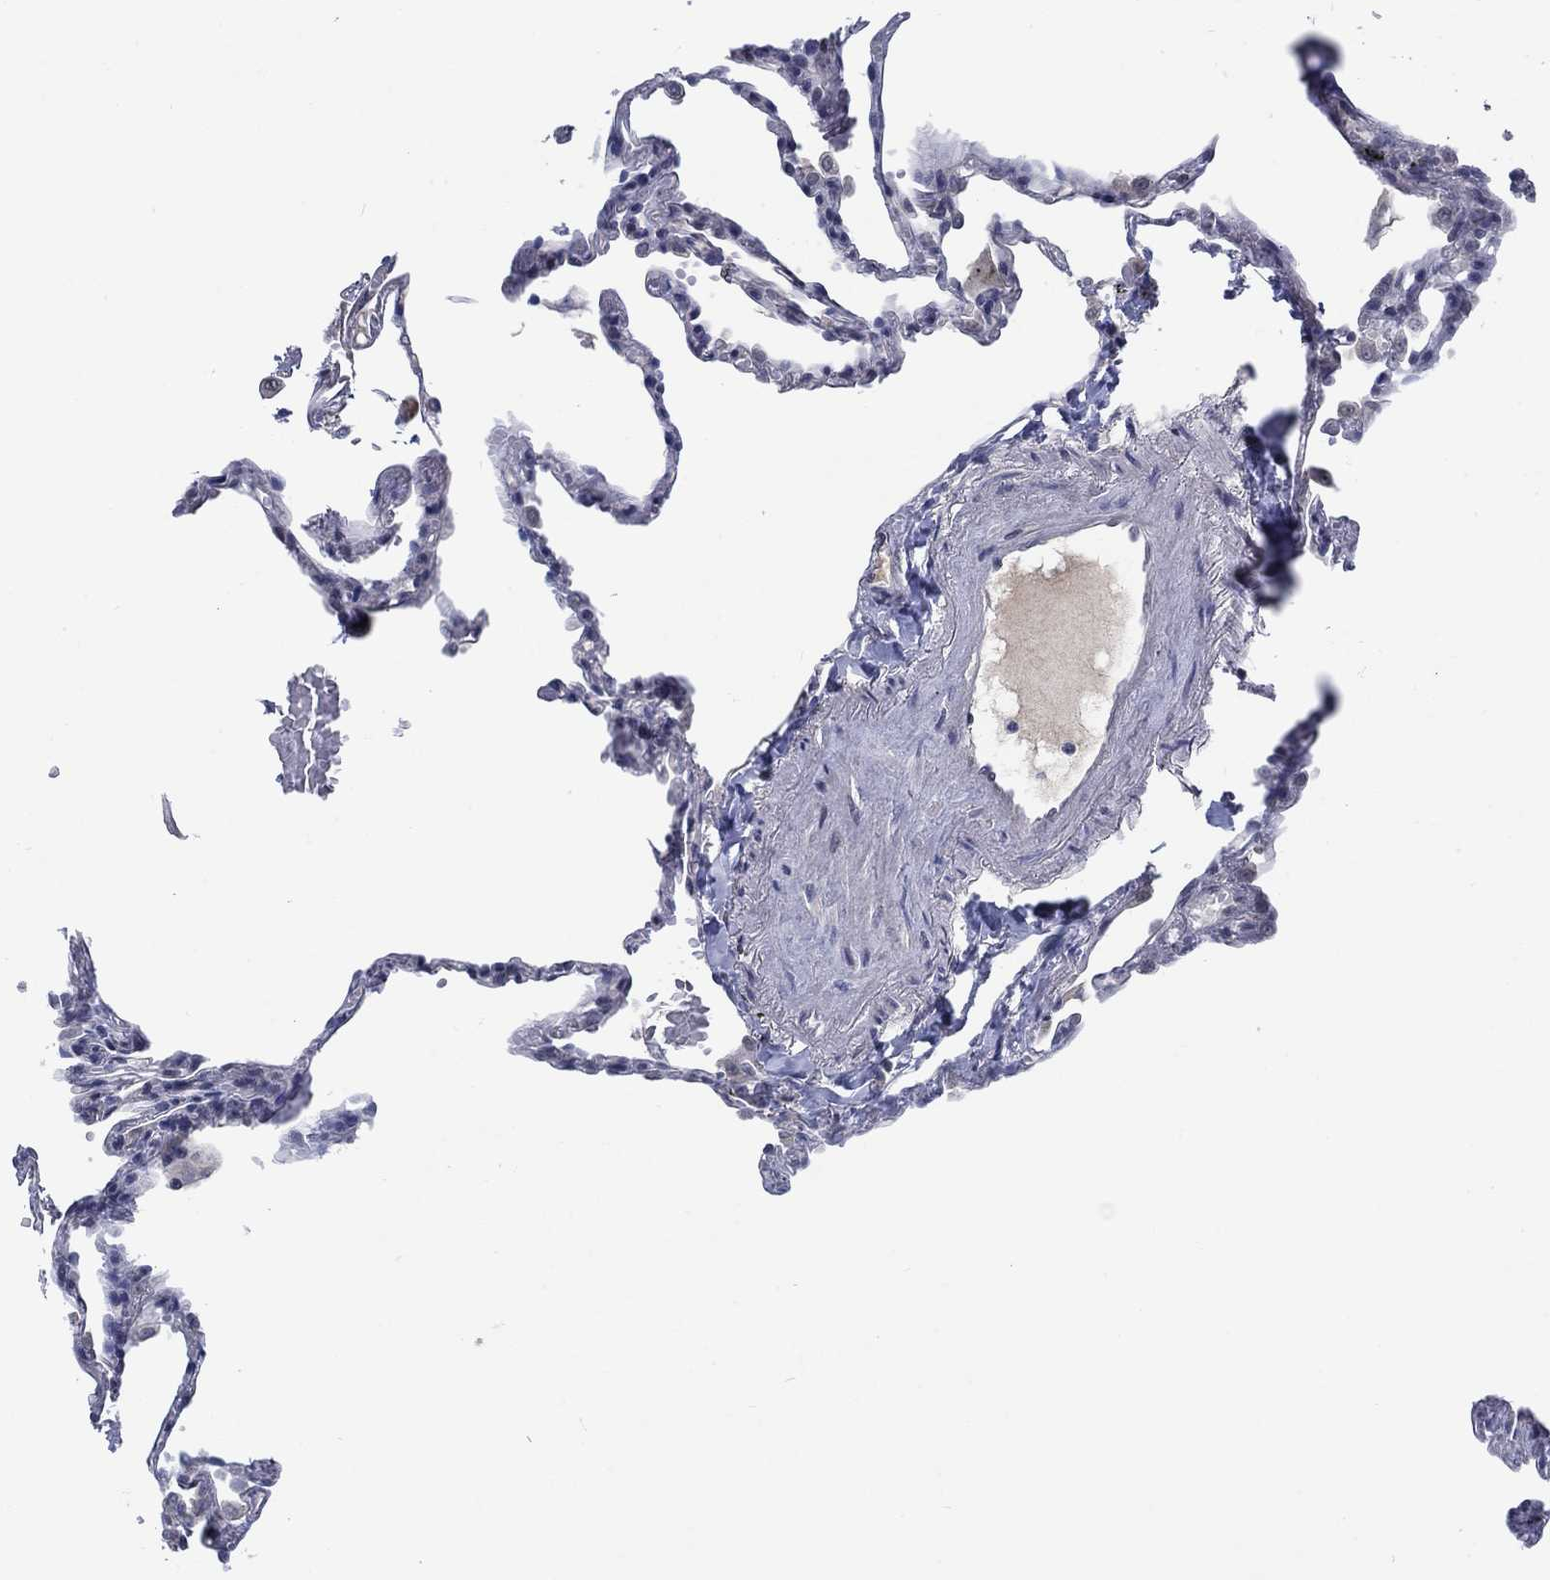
{"staining": {"intensity": "negative", "quantity": "none", "location": "none"}, "tissue": "lung", "cell_type": "Alveolar cells", "image_type": "normal", "snomed": [{"axis": "morphology", "description": "Normal tissue, NOS"}, {"axis": "topography", "description": "Lung"}], "caption": "Immunohistochemistry (IHC) micrograph of unremarkable lung: lung stained with DAB (3,3'-diaminobenzidine) displays no significant protein expression in alveolar cells.", "gene": "HTN1", "patient": {"sex": "male", "age": 78}}